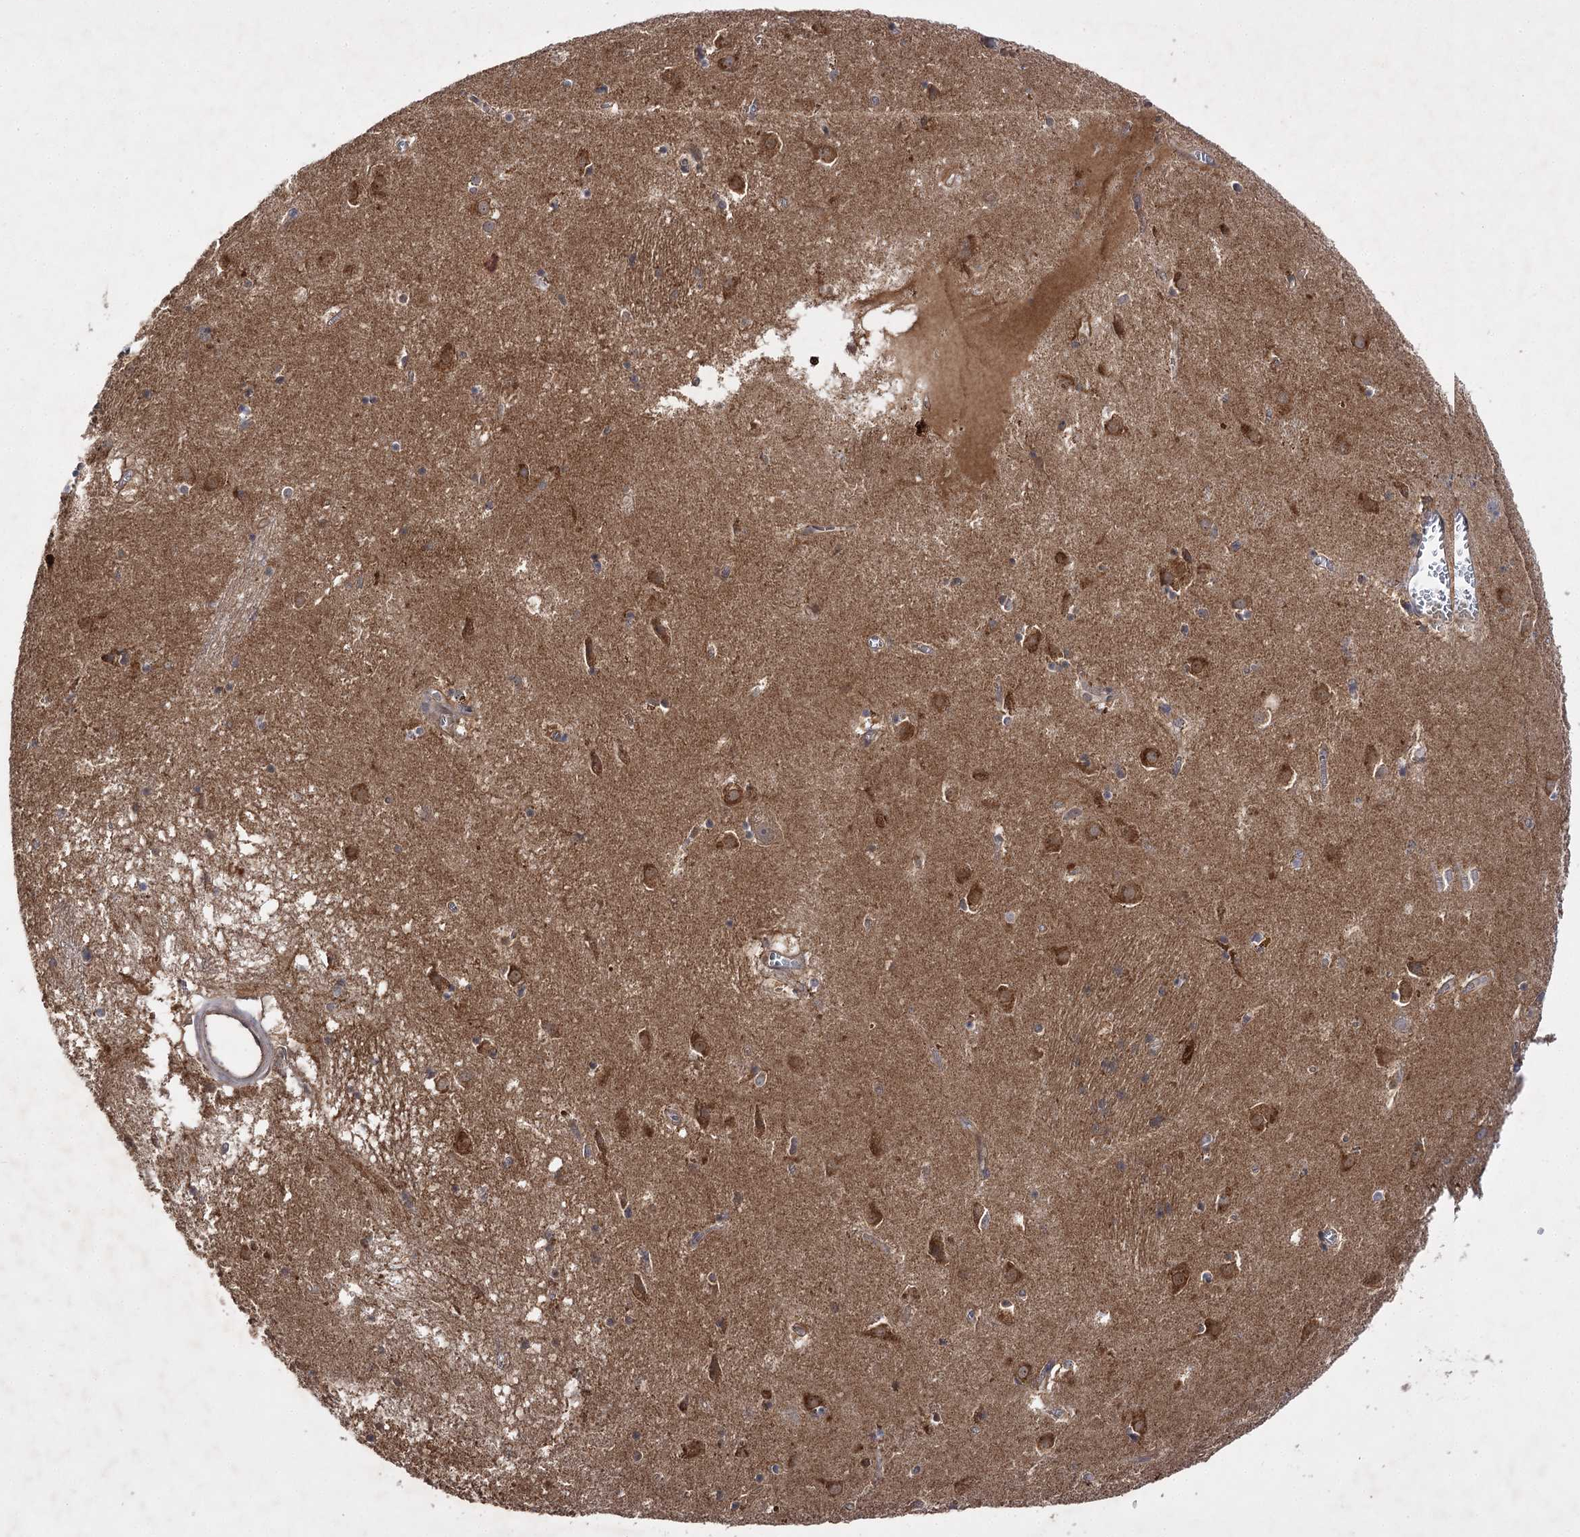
{"staining": {"intensity": "weak", "quantity": "25%-75%", "location": "cytoplasmic/membranous"}, "tissue": "caudate", "cell_type": "Glial cells", "image_type": "normal", "snomed": [{"axis": "morphology", "description": "Normal tissue, NOS"}, {"axis": "topography", "description": "Lateral ventricle wall"}], "caption": "Immunohistochemical staining of unremarkable human caudate shows 25%-75% levels of weak cytoplasmic/membranous protein positivity in about 25%-75% of glial cells.", "gene": "BCR", "patient": {"sex": "male", "age": 70}}